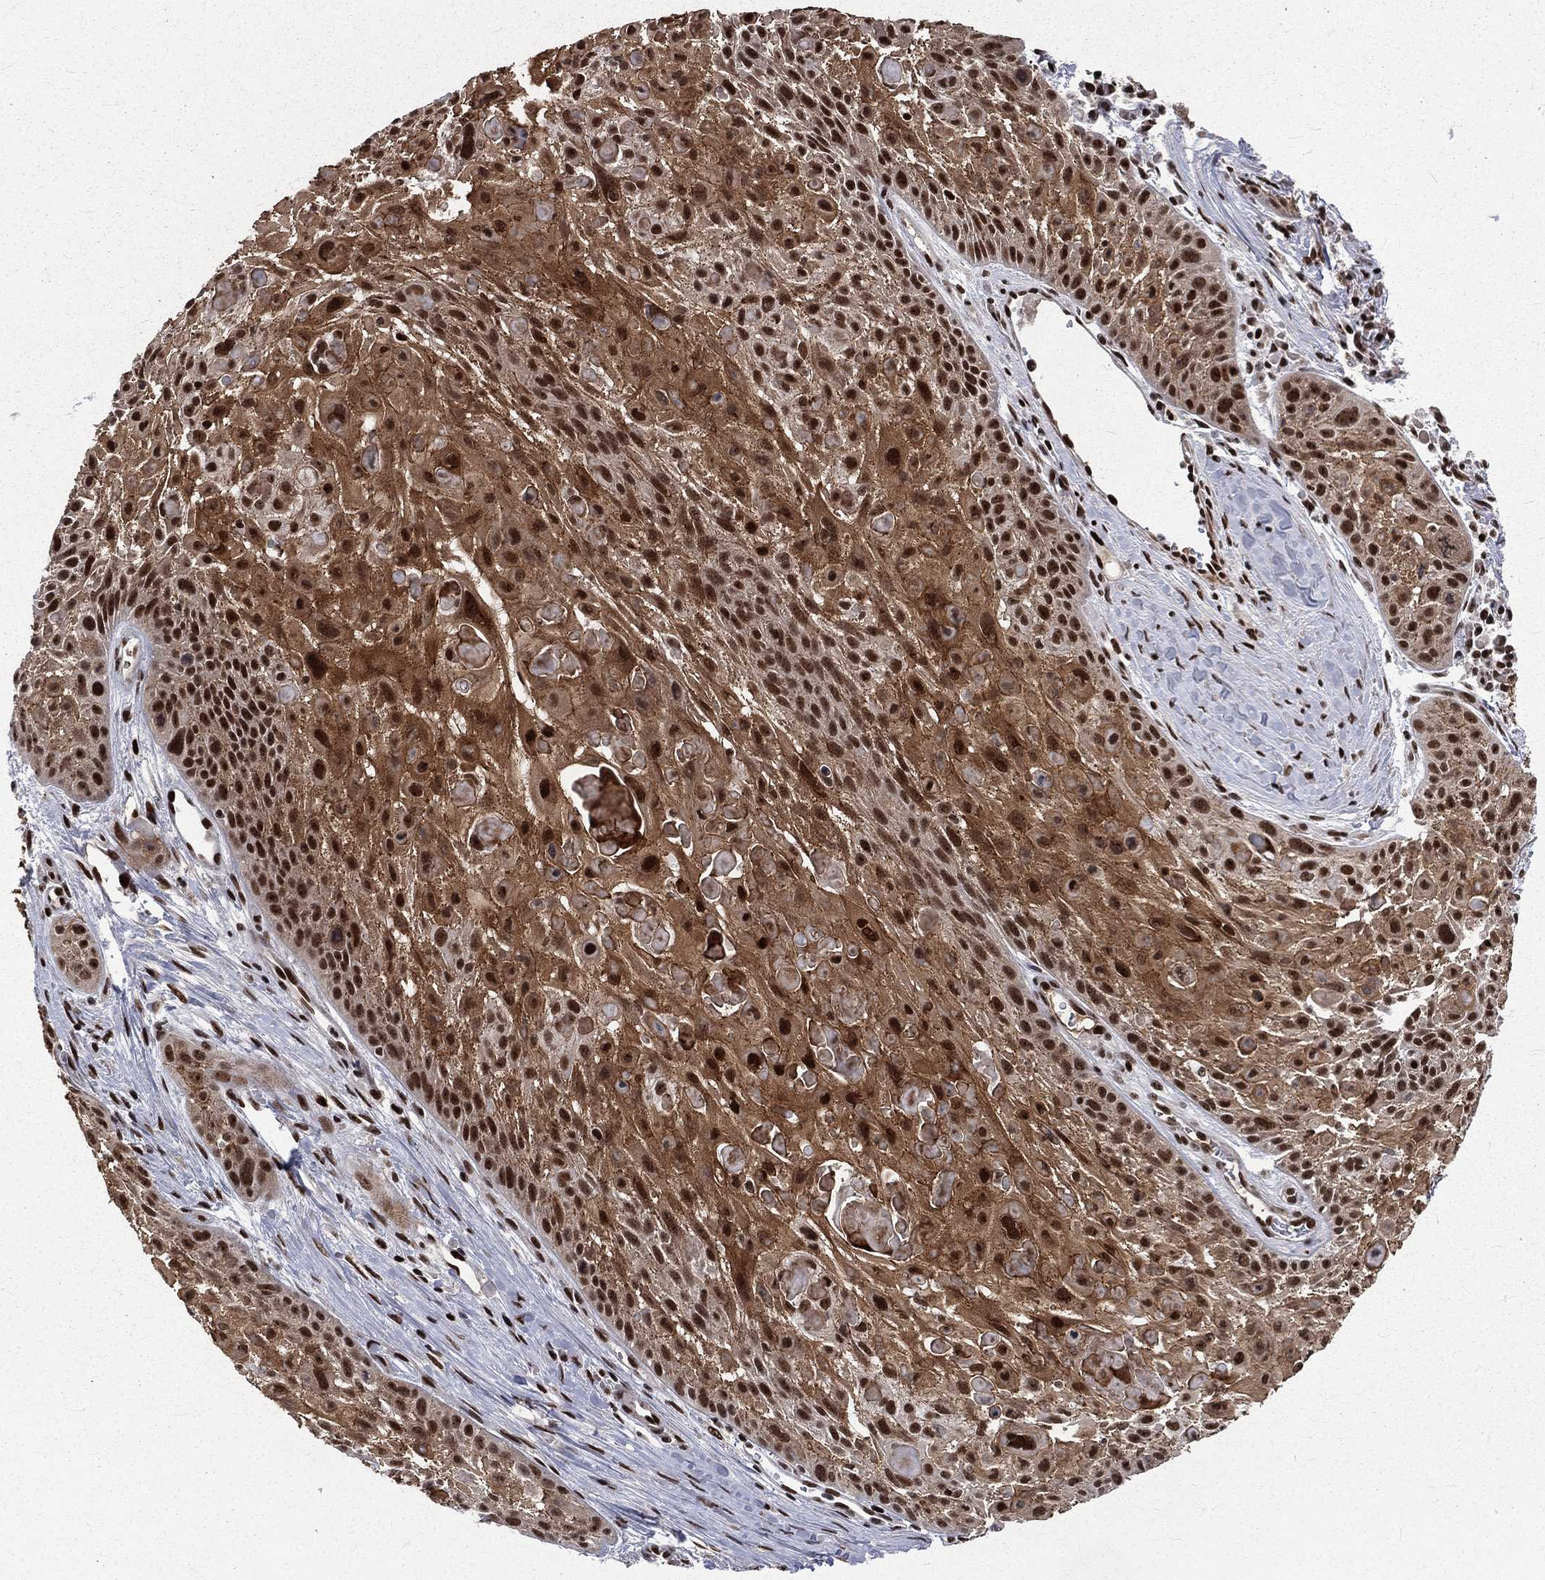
{"staining": {"intensity": "moderate", "quantity": "25%-75%", "location": "cytoplasmic/membranous,nuclear"}, "tissue": "skin cancer", "cell_type": "Tumor cells", "image_type": "cancer", "snomed": [{"axis": "morphology", "description": "Squamous cell carcinoma, NOS"}, {"axis": "topography", "description": "Skin"}, {"axis": "topography", "description": "Anal"}], "caption": "Human skin squamous cell carcinoma stained with a protein marker shows moderate staining in tumor cells.", "gene": "POLB", "patient": {"sex": "female", "age": 75}}